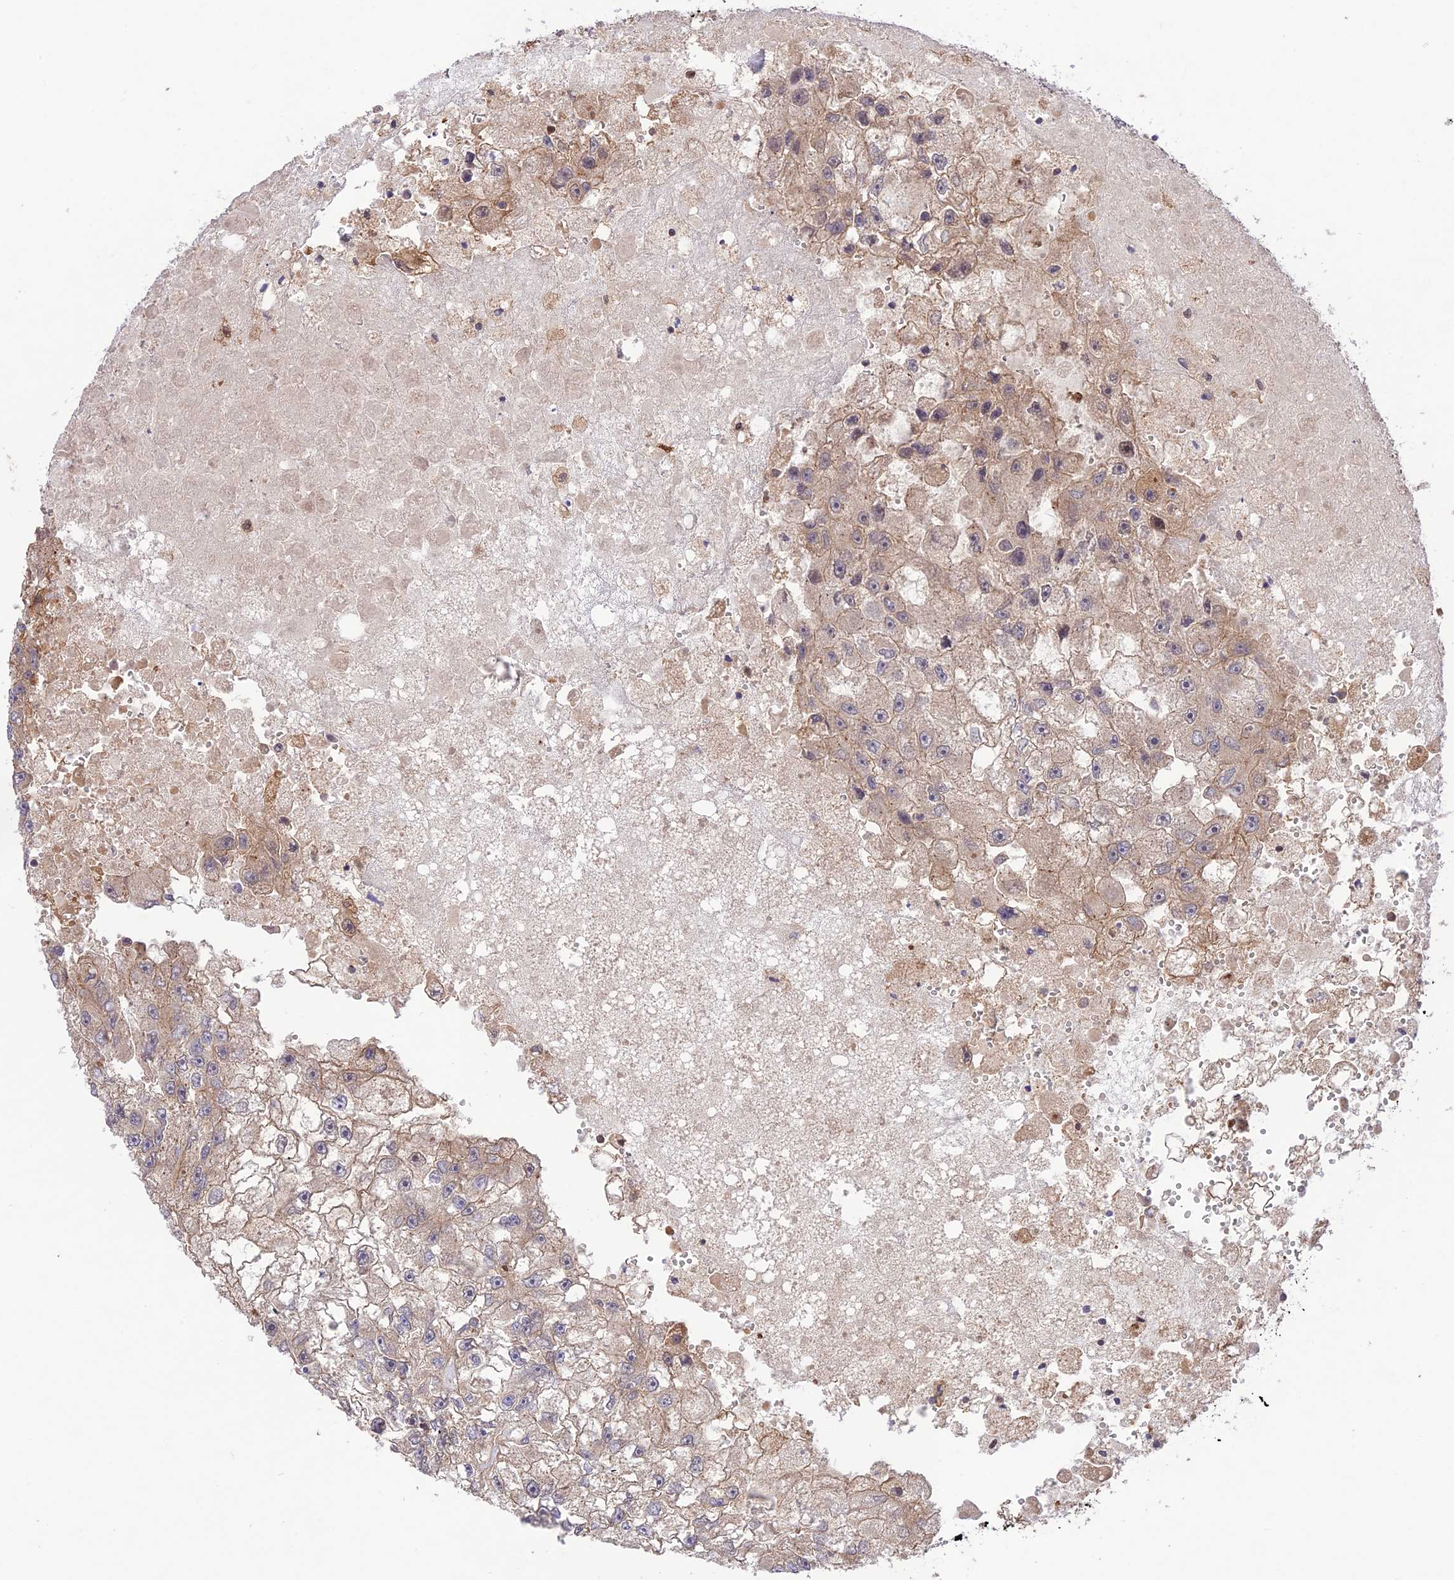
{"staining": {"intensity": "weak", "quantity": "<25%", "location": "cytoplasmic/membranous"}, "tissue": "renal cancer", "cell_type": "Tumor cells", "image_type": "cancer", "snomed": [{"axis": "morphology", "description": "Adenocarcinoma, NOS"}, {"axis": "topography", "description": "Kidney"}], "caption": "A histopathology image of human renal cancer (adenocarcinoma) is negative for staining in tumor cells.", "gene": "FCHSD1", "patient": {"sex": "male", "age": 63}}